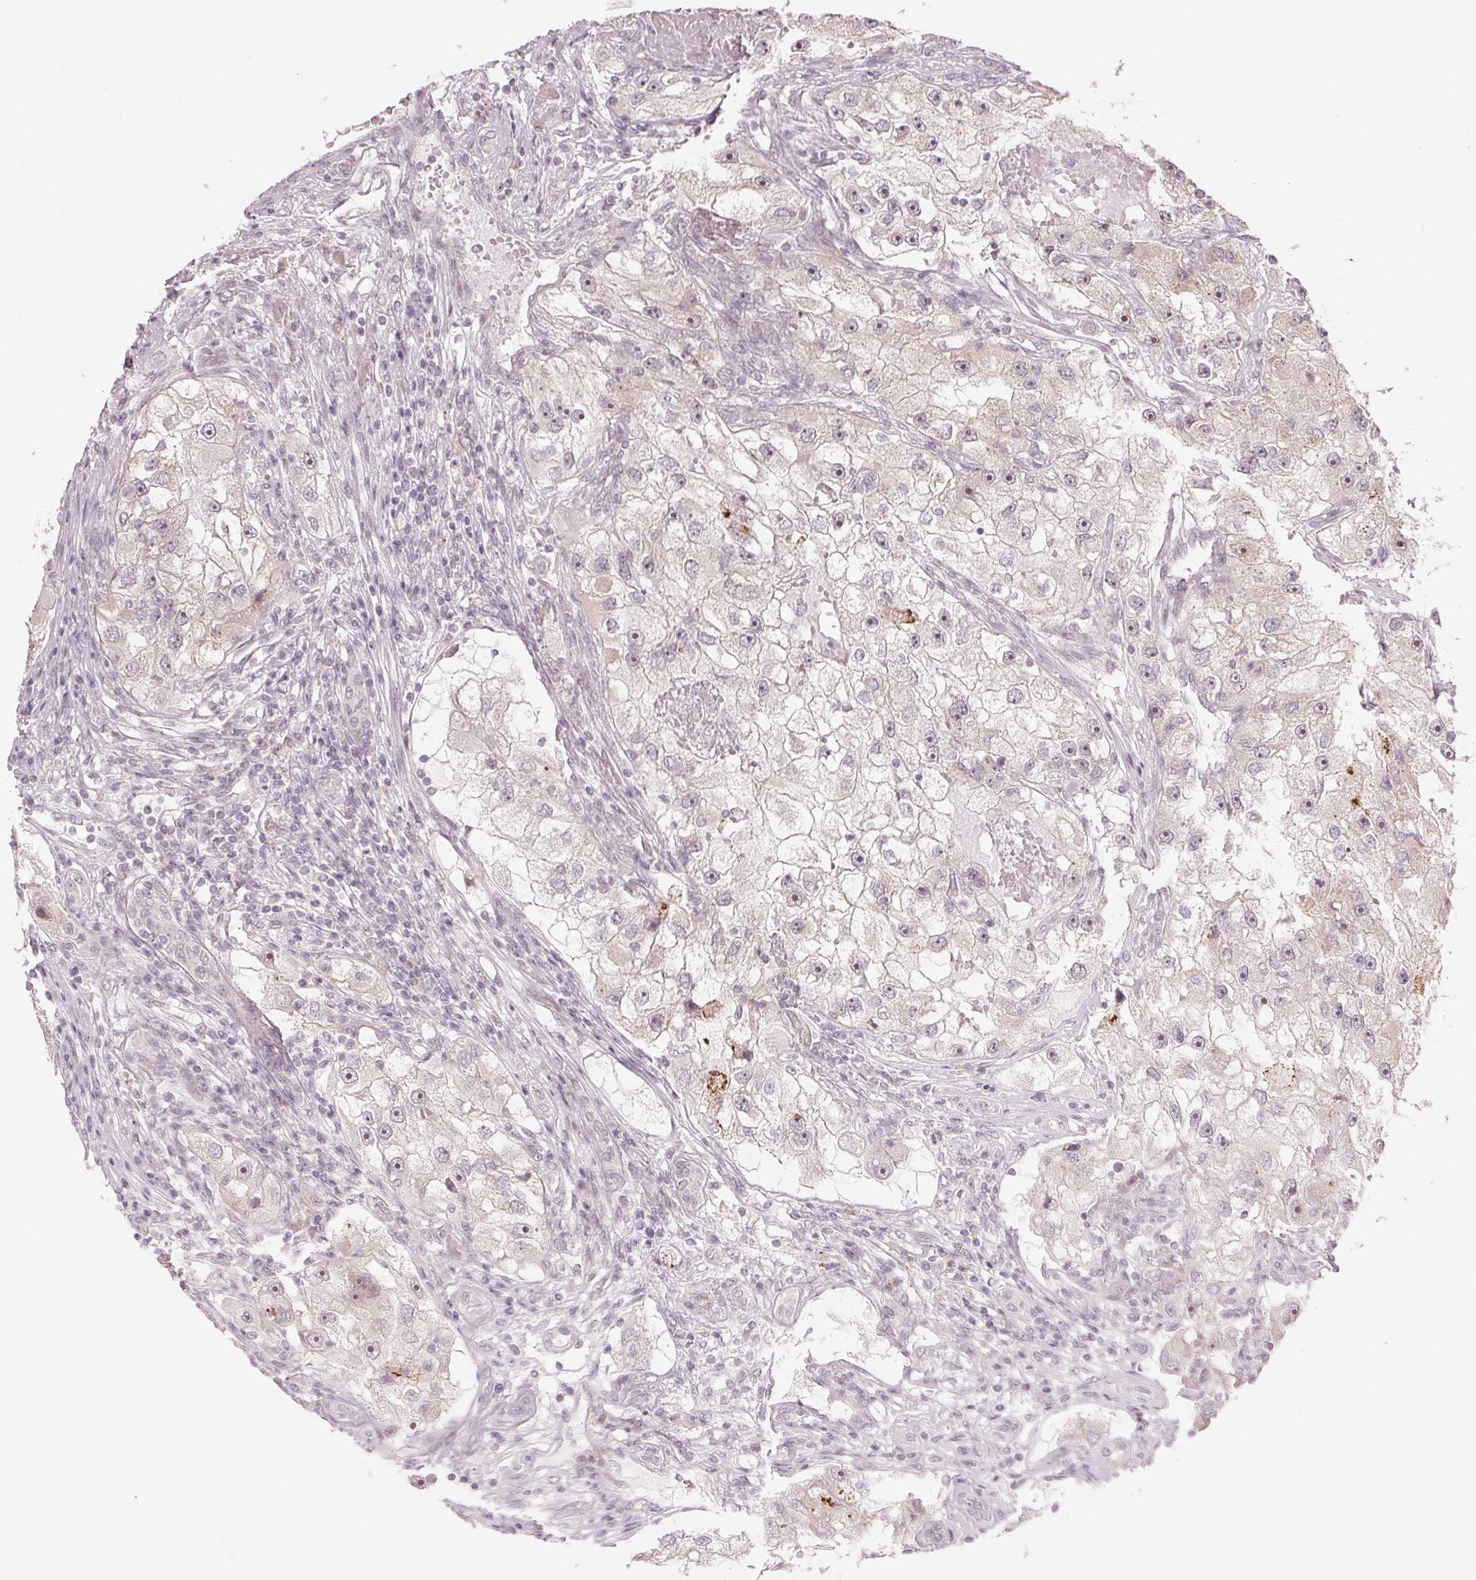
{"staining": {"intensity": "weak", "quantity": "<25%", "location": "cytoplasmic/membranous,nuclear"}, "tissue": "renal cancer", "cell_type": "Tumor cells", "image_type": "cancer", "snomed": [{"axis": "morphology", "description": "Adenocarcinoma, NOS"}, {"axis": "topography", "description": "Kidney"}], "caption": "IHC histopathology image of neoplastic tissue: human renal adenocarcinoma stained with DAB shows no significant protein positivity in tumor cells.", "gene": "TMED6", "patient": {"sex": "male", "age": 63}}